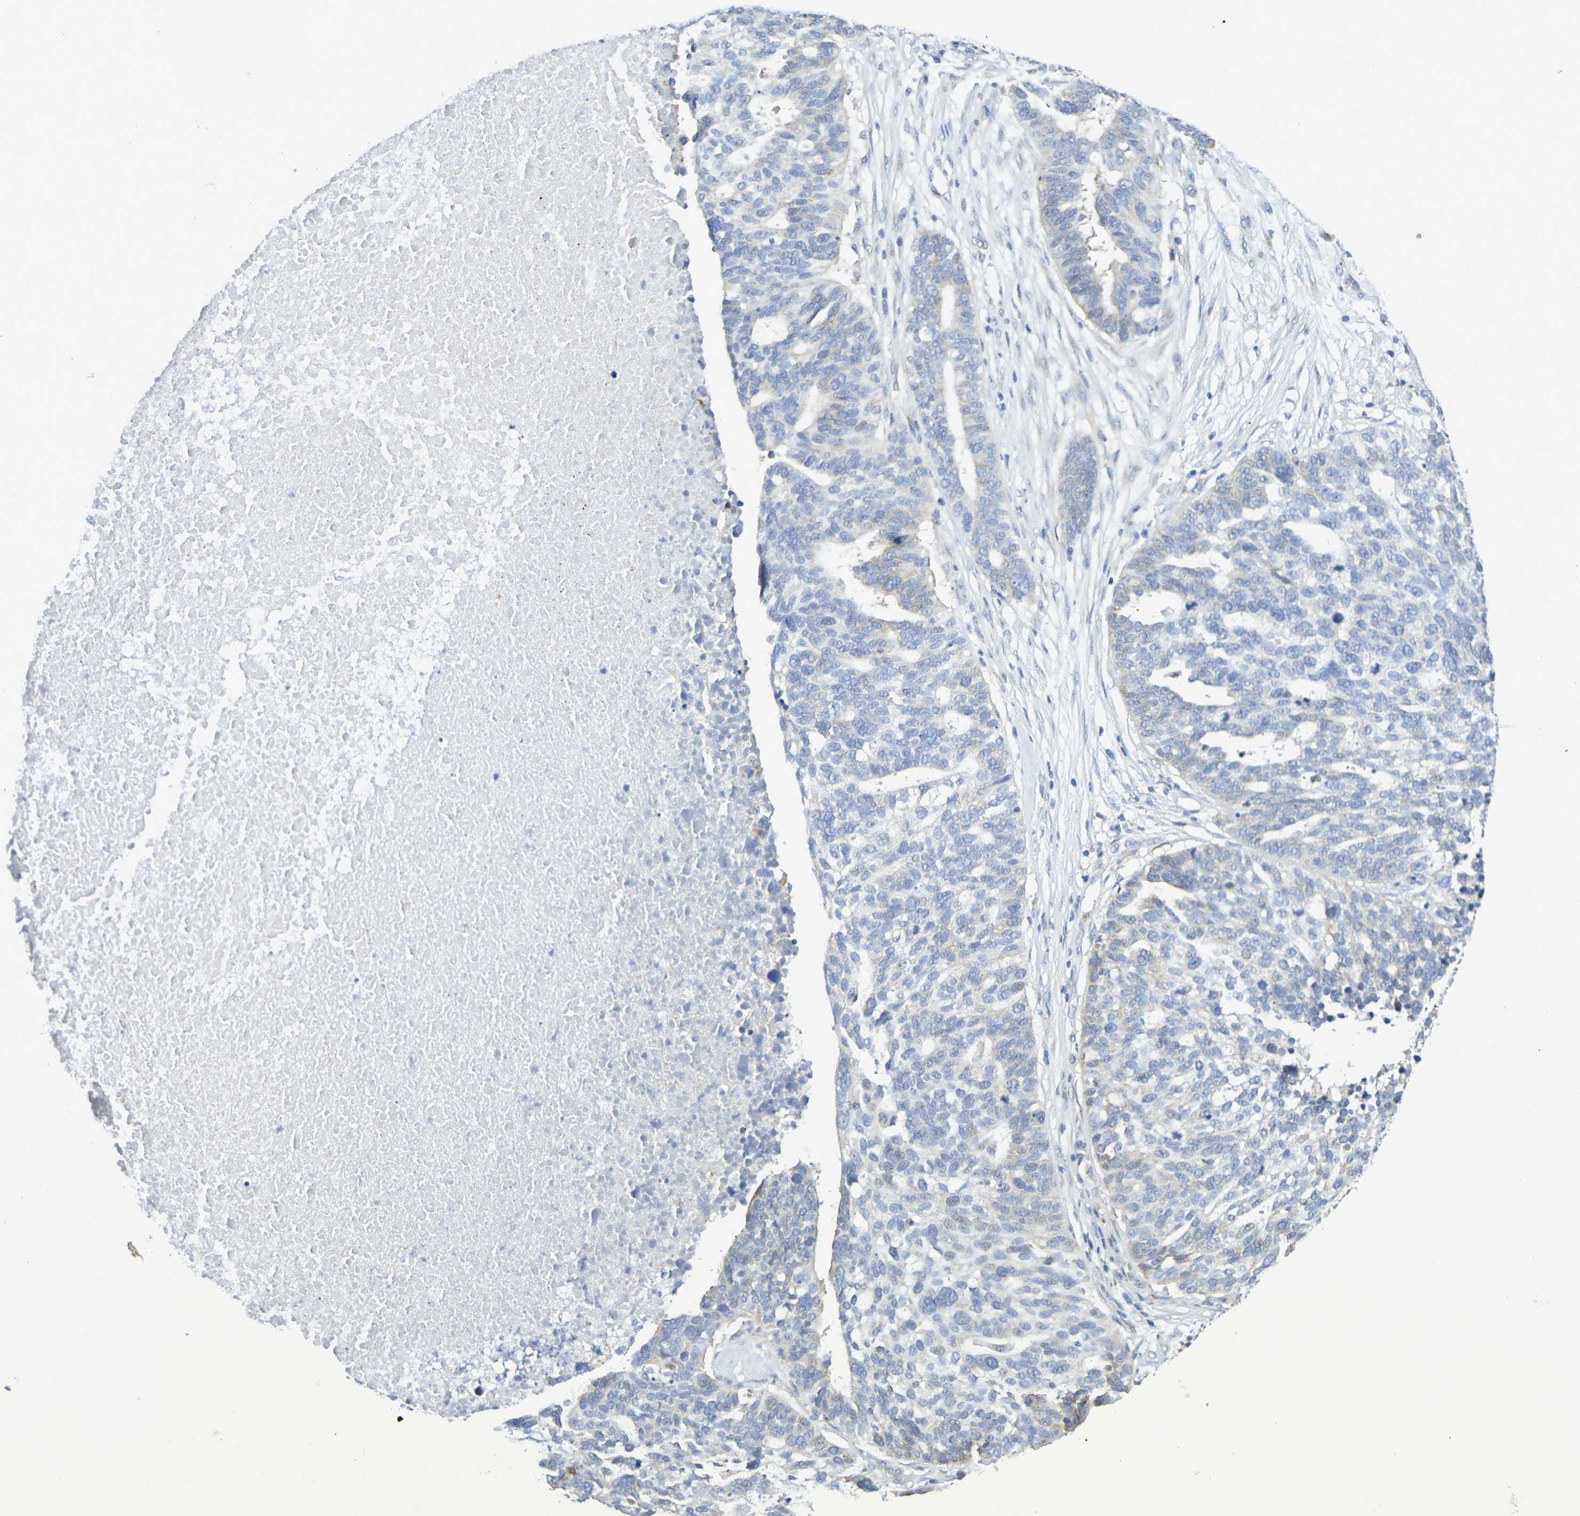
{"staining": {"intensity": "negative", "quantity": "none", "location": "none"}, "tissue": "ovarian cancer", "cell_type": "Tumor cells", "image_type": "cancer", "snomed": [{"axis": "morphology", "description": "Cystadenocarcinoma, serous, NOS"}, {"axis": "topography", "description": "Ovary"}], "caption": "Immunohistochemical staining of human ovarian cancer demonstrates no significant expression in tumor cells.", "gene": "DCP2", "patient": {"sex": "female", "age": 59}}